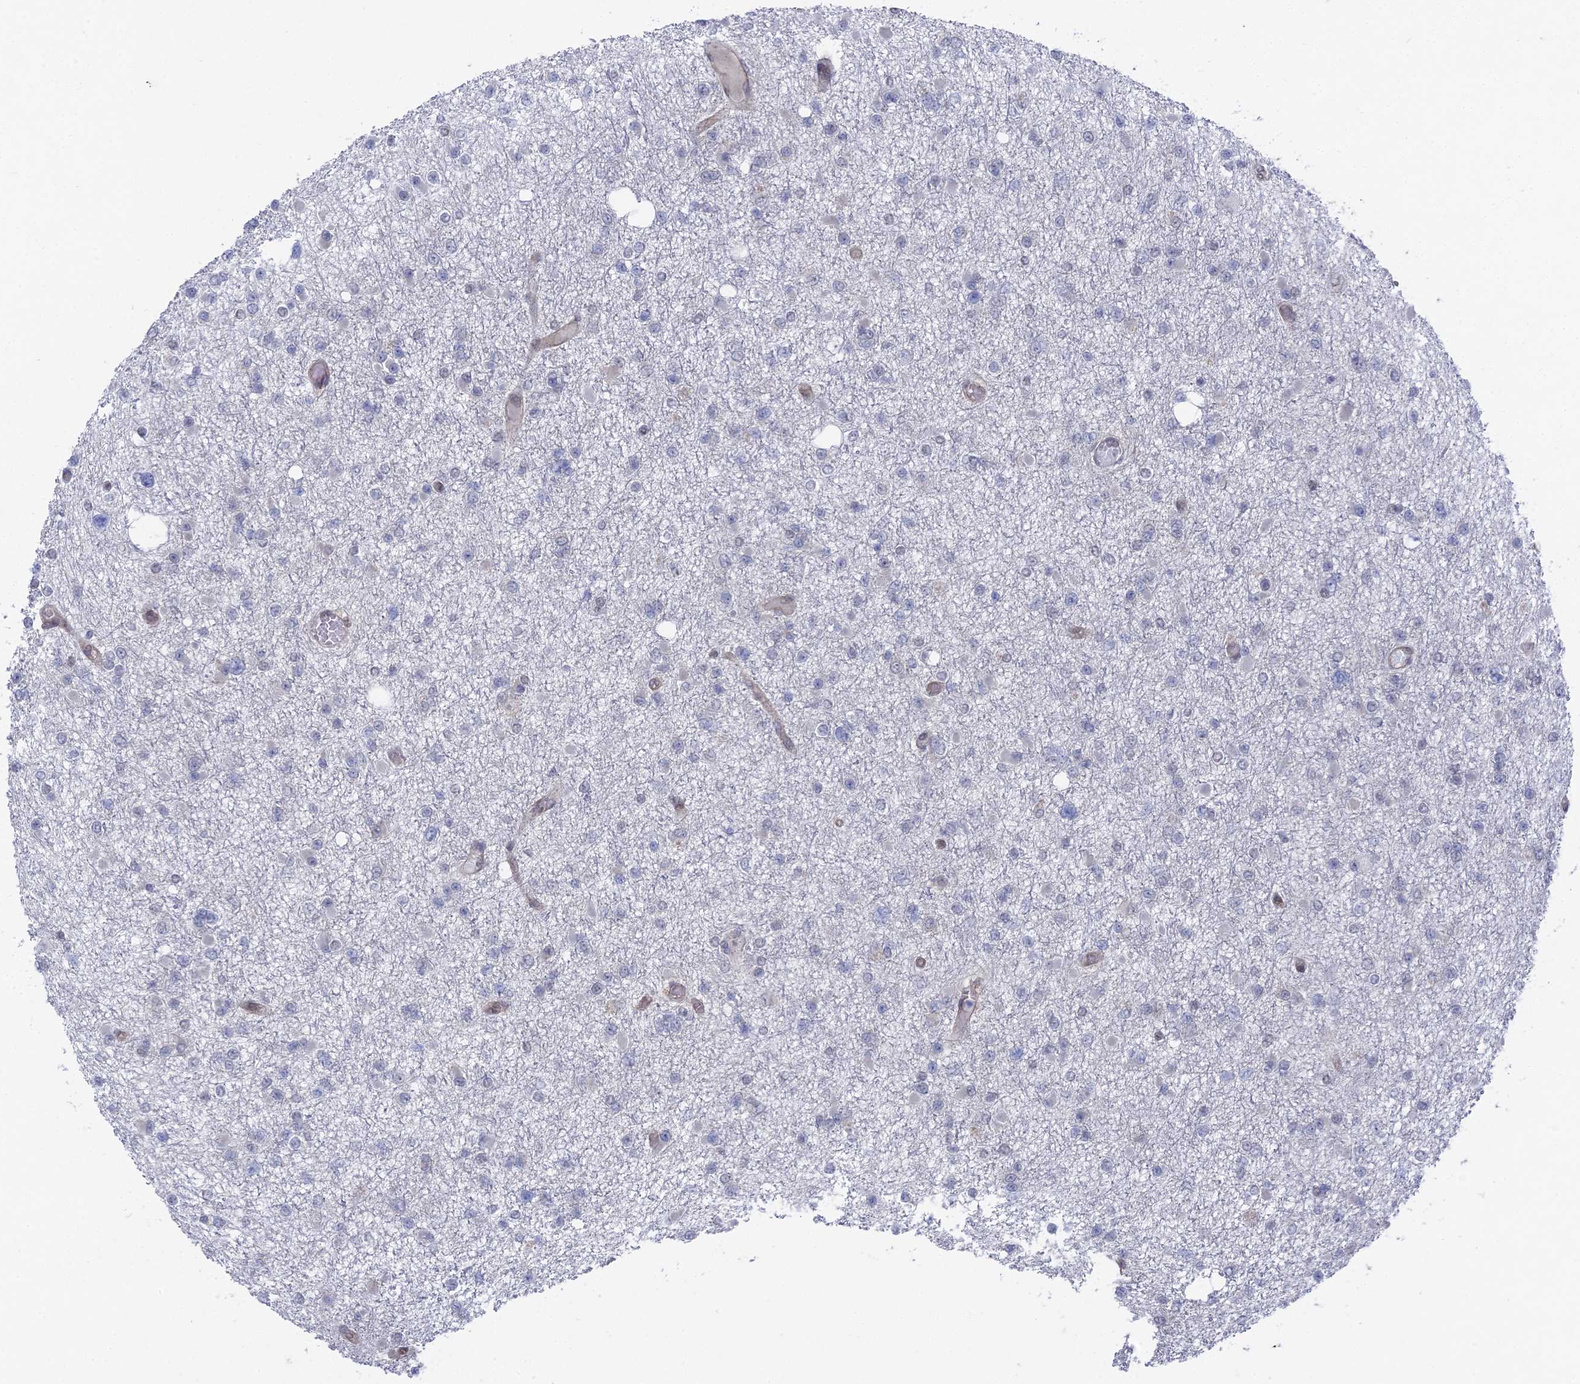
{"staining": {"intensity": "negative", "quantity": "none", "location": "none"}, "tissue": "glioma", "cell_type": "Tumor cells", "image_type": "cancer", "snomed": [{"axis": "morphology", "description": "Glioma, malignant, Low grade"}, {"axis": "topography", "description": "Brain"}], "caption": "Micrograph shows no significant protein positivity in tumor cells of glioma.", "gene": "UNC5D", "patient": {"sex": "female", "age": 22}}